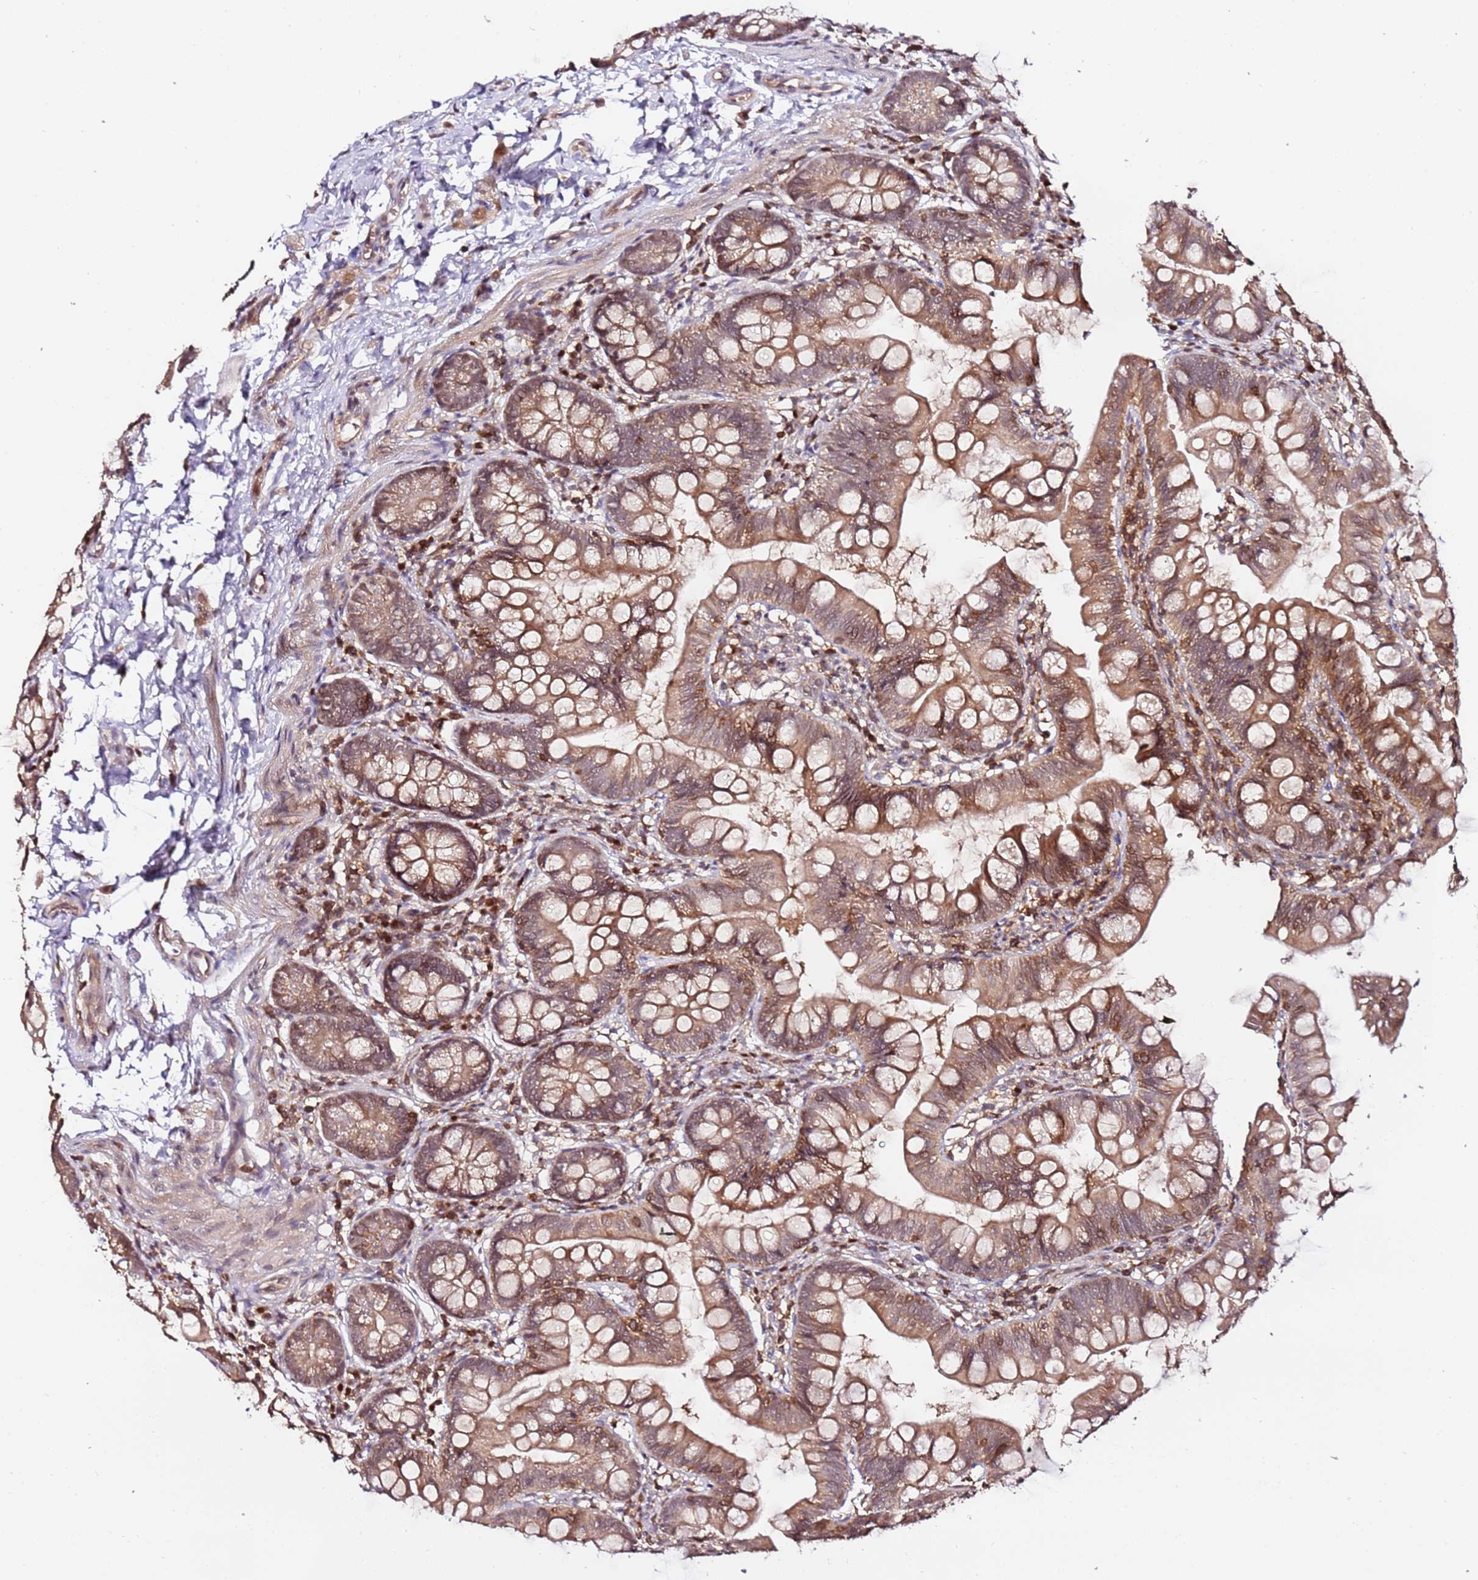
{"staining": {"intensity": "moderate", "quantity": ">75%", "location": "cytoplasmic/membranous"}, "tissue": "small intestine", "cell_type": "Glandular cells", "image_type": "normal", "snomed": [{"axis": "morphology", "description": "Normal tissue, NOS"}, {"axis": "topography", "description": "Small intestine"}], "caption": "An immunohistochemistry (IHC) micrograph of normal tissue is shown. Protein staining in brown highlights moderate cytoplasmic/membranous positivity in small intestine within glandular cells. The protein of interest is stained brown, and the nuclei are stained in blue (DAB IHC with brightfield microscopy, high magnification).", "gene": "OR5V1", "patient": {"sex": "male", "age": 7}}